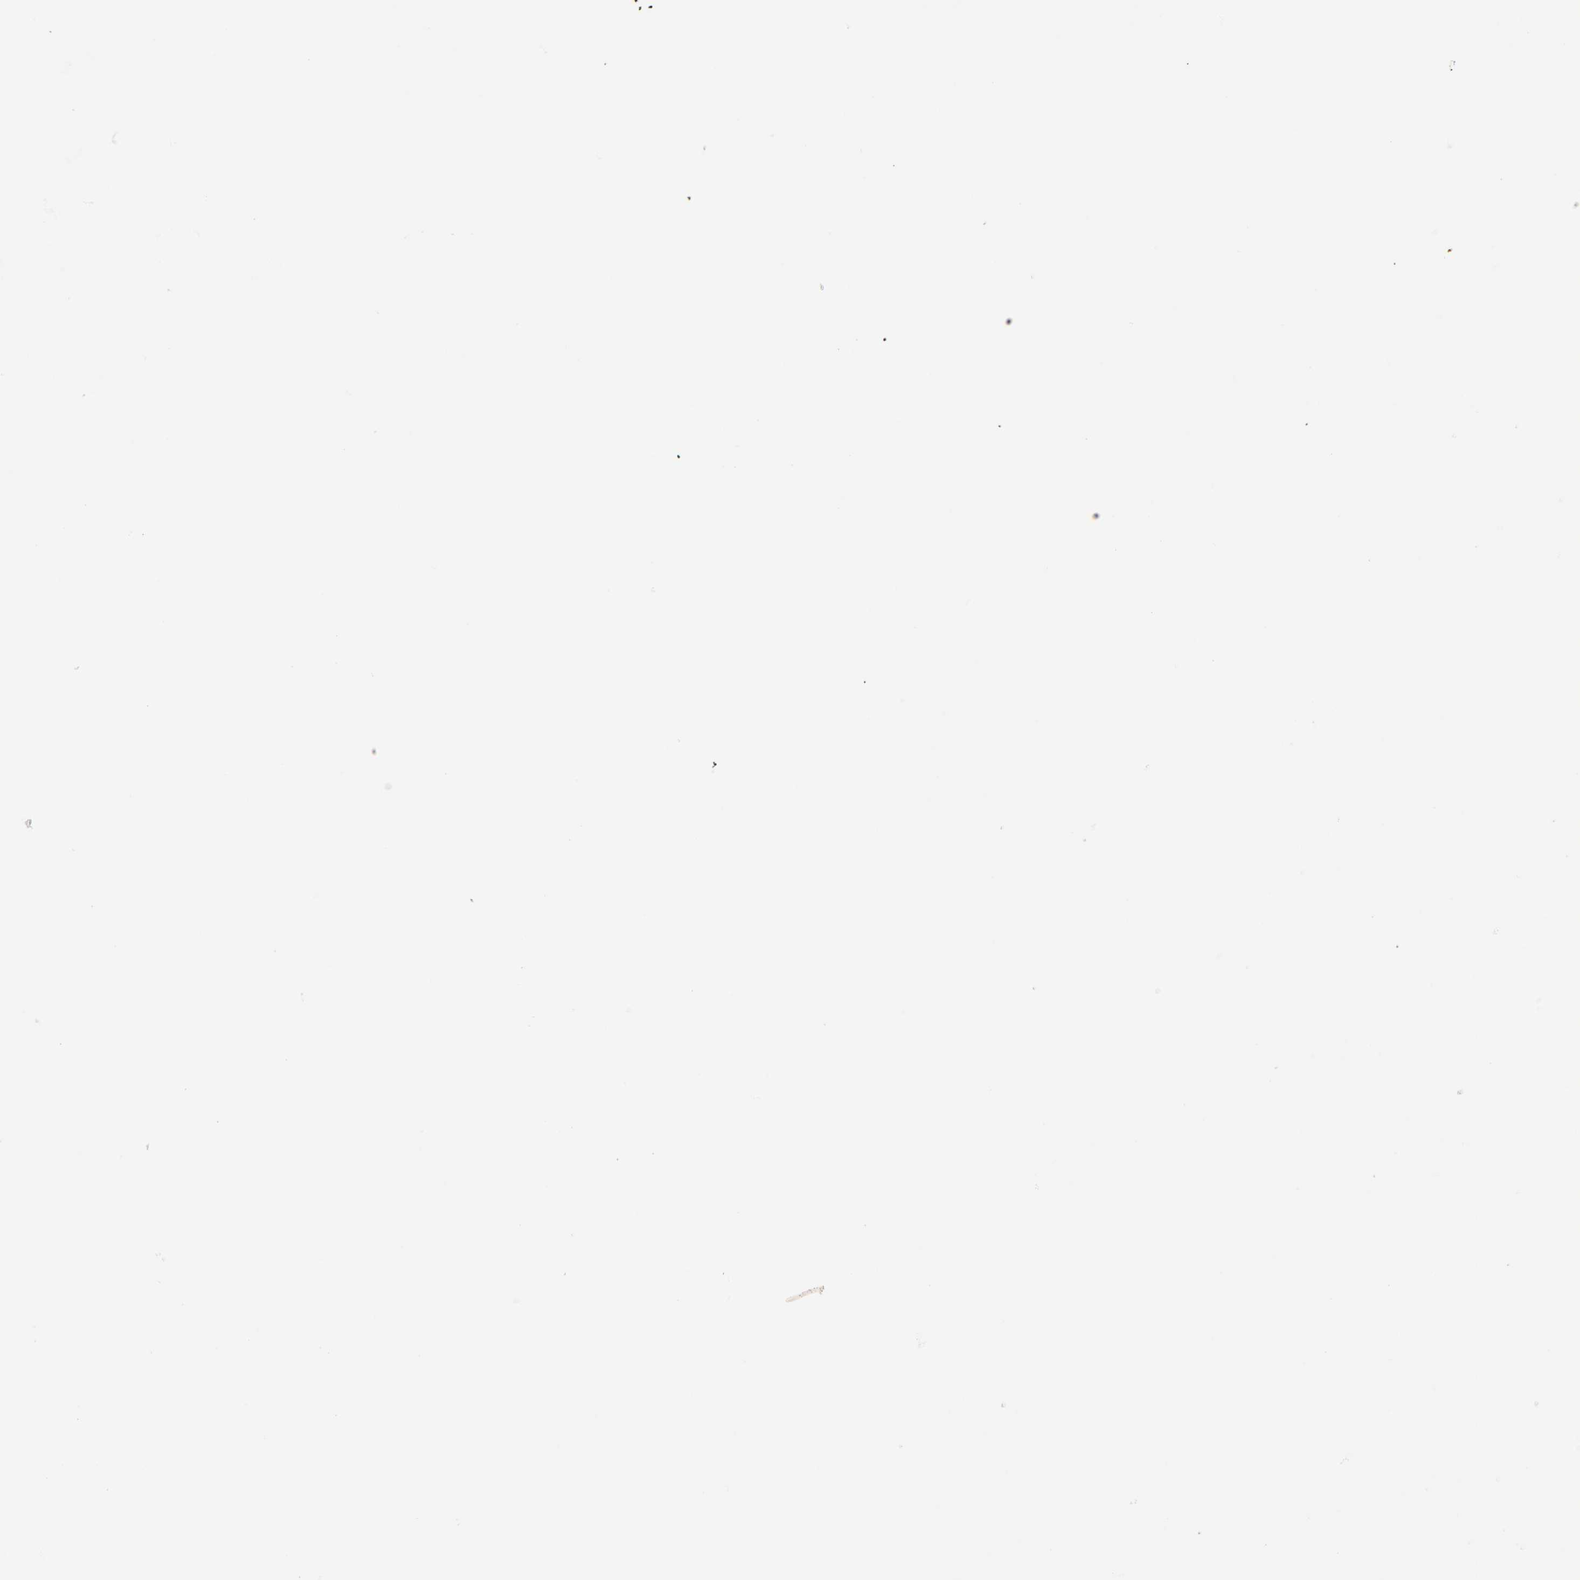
{"staining": {"intensity": "moderate", "quantity": ">75%", "location": "cytoplasmic/membranous"}, "tissue": "pancreatic cancer", "cell_type": "Tumor cells", "image_type": "cancer", "snomed": [{"axis": "morphology", "description": "Adenocarcinoma, NOS"}, {"axis": "topography", "description": "Pancreas"}], "caption": "IHC of pancreatic cancer reveals medium levels of moderate cytoplasmic/membranous staining in approximately >75% of tumor cells.", "gene": "MOSPD2", "patient": {"sex": "male", "age": 50}}